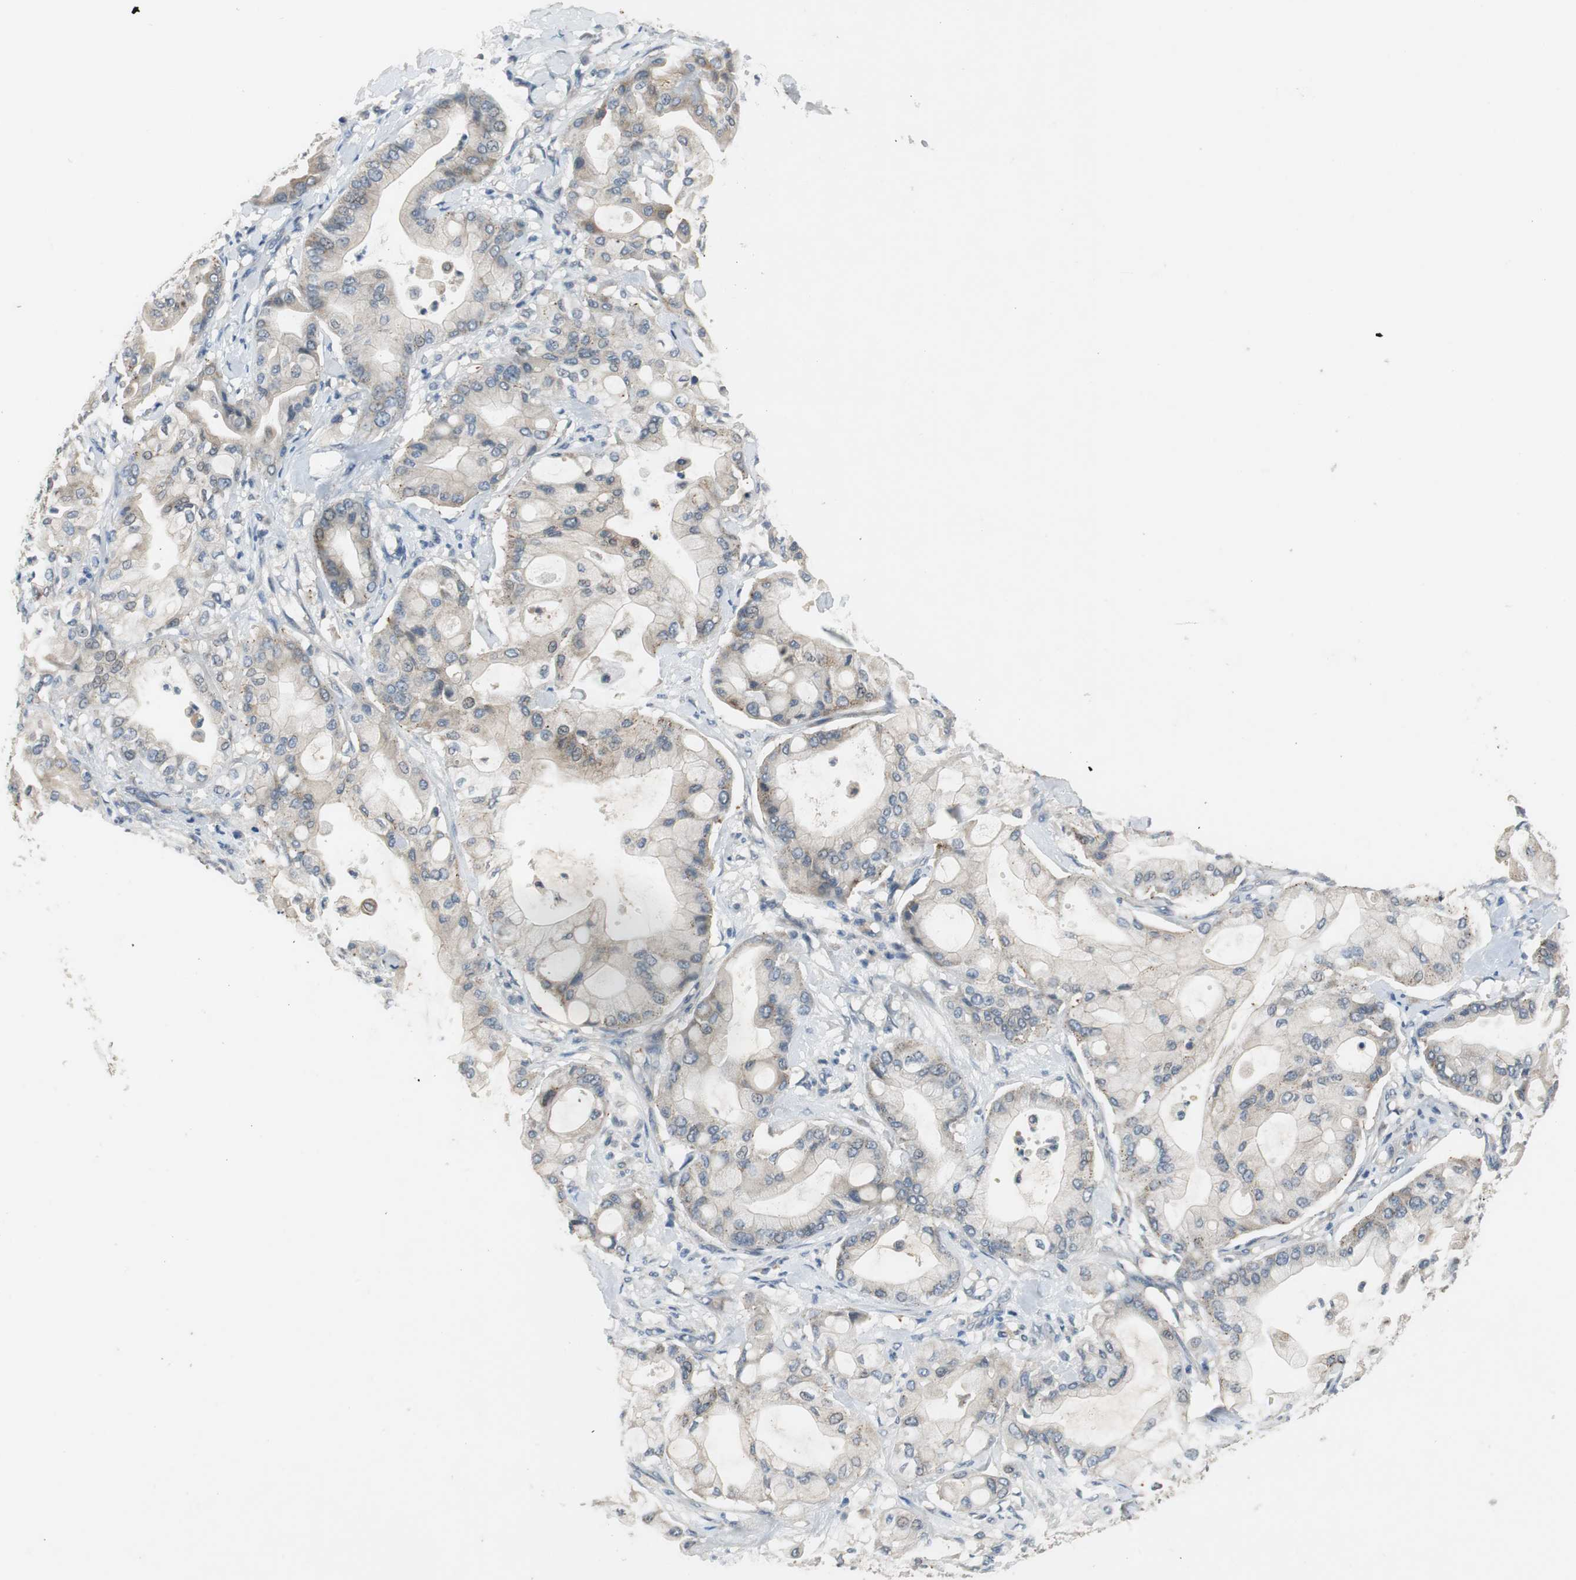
{"staining": {"intensity": "weak", "quantity": ">75%", "location": "cytoplasmic/membranous"}, "tissue": "pancreatic cancer", "cell_type": "Tumor cells", "image_type": "cancer", "snomed": [{"axis": "morphology", "description": "Adenocarcinoma, NOS"}, {"axis": "morphology", "description": "Adenocarcinoma, metastatic, NOS"}, {"axis": "topography", "description": "Lymph node"}, {"axis": "topography", "description": "Pancreas"}, {"axis": "topography", "description": "Duodenum"}], "caption": "Pancreatic cancer (metastatic adenocarcinoma) stained with a brown dye demonstrates weak cytoplasmic/membranous positive expression in approximately >75% of tumor cells.", "gene": "GLCCI1", "patient": {"sex": "female", "age": 64}}